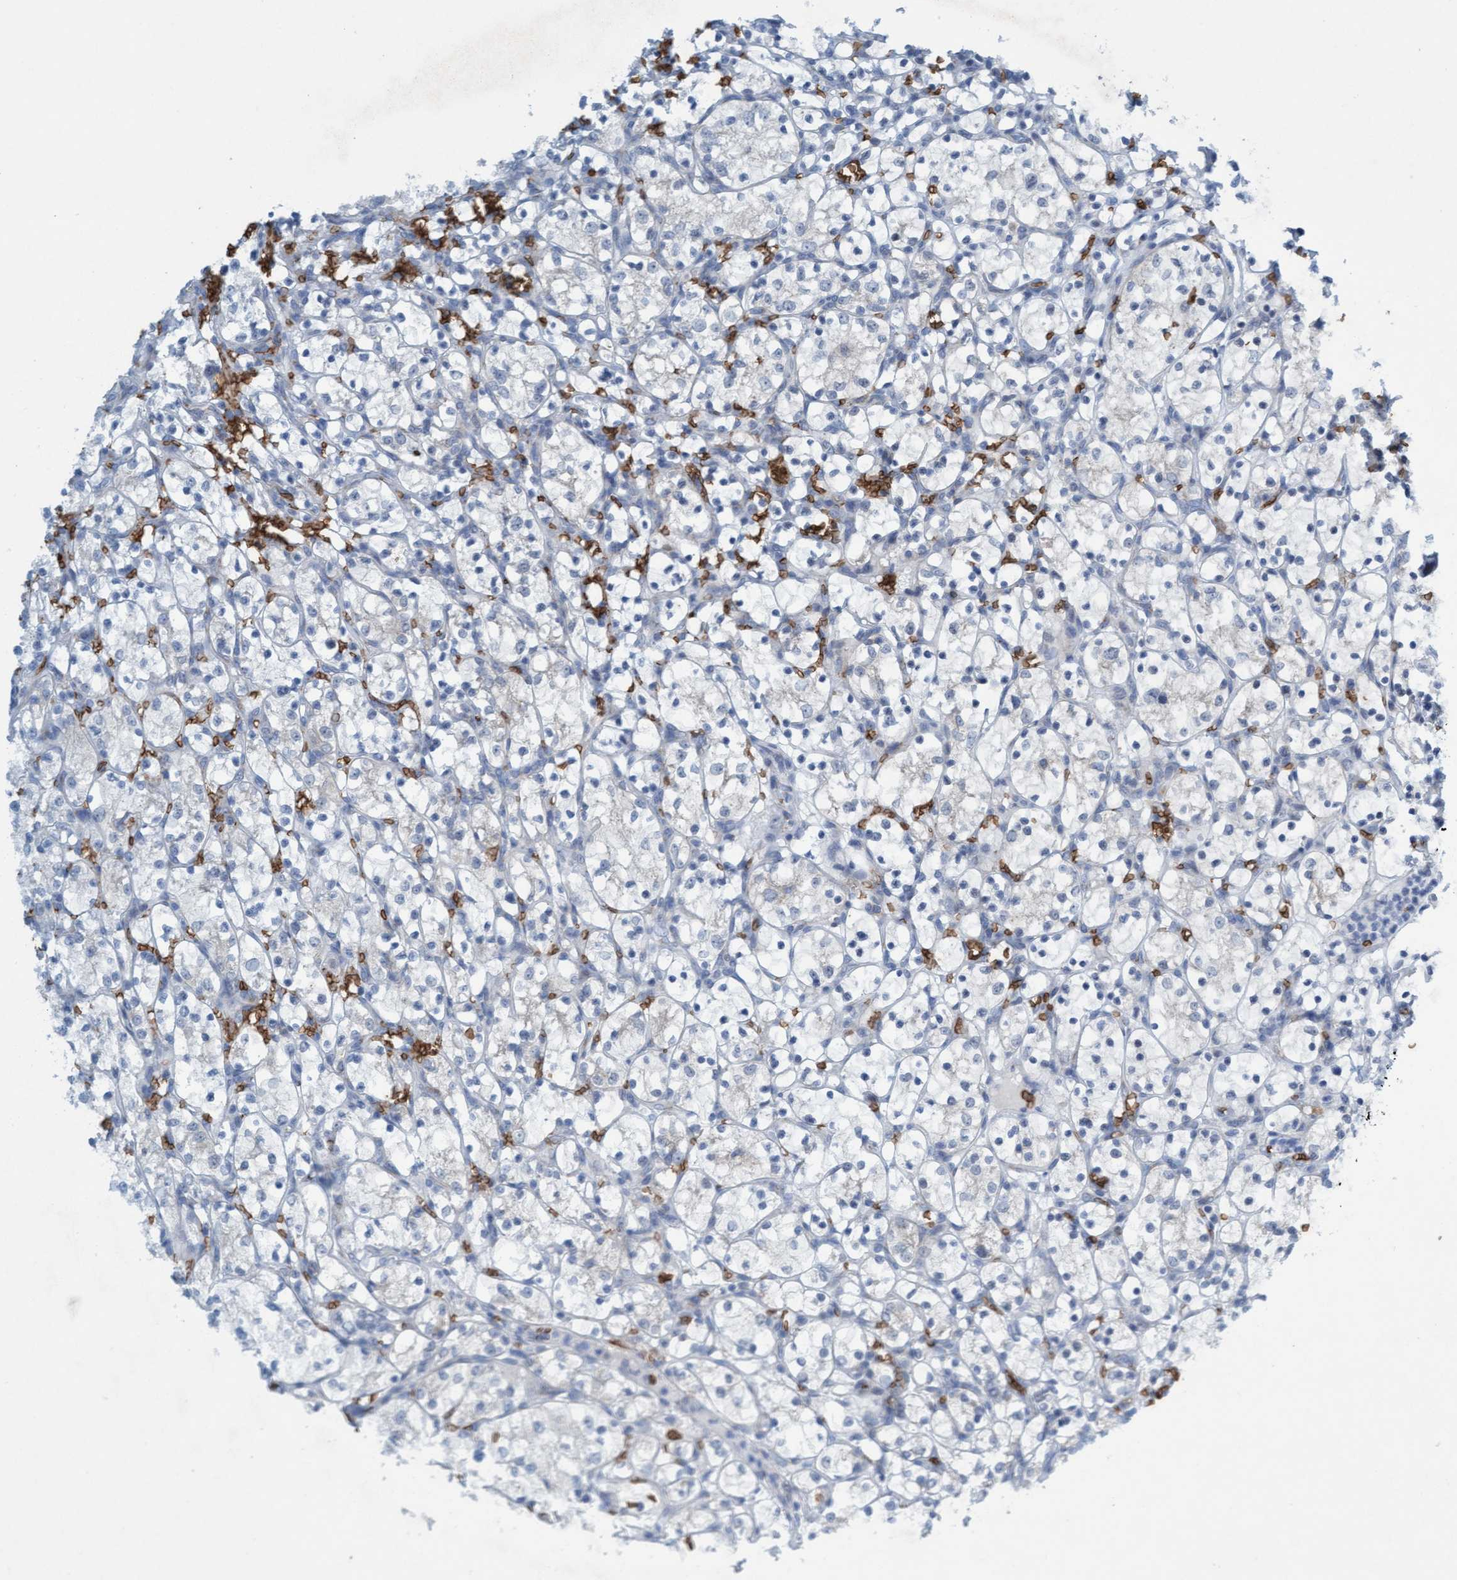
{"staining": {"intensity": "negative", "quantity": "none", "location": "none"}, "tissue": "renal cancer", "cell_type": "Tumor cells", "image_type": "cancer", "snomed": [{"axis": "morphology", "description": "Adenocarcinoma, NOS"}, {"axis": "topography", "description": "Kidney"}], "caption": "This is an immunohistochemistry photomicrograph of human adenocarcinoma (renal). There is no expression in tumor cells.", "gene": "SPEM2", "patient": {"sex": "female", "age": 69}}